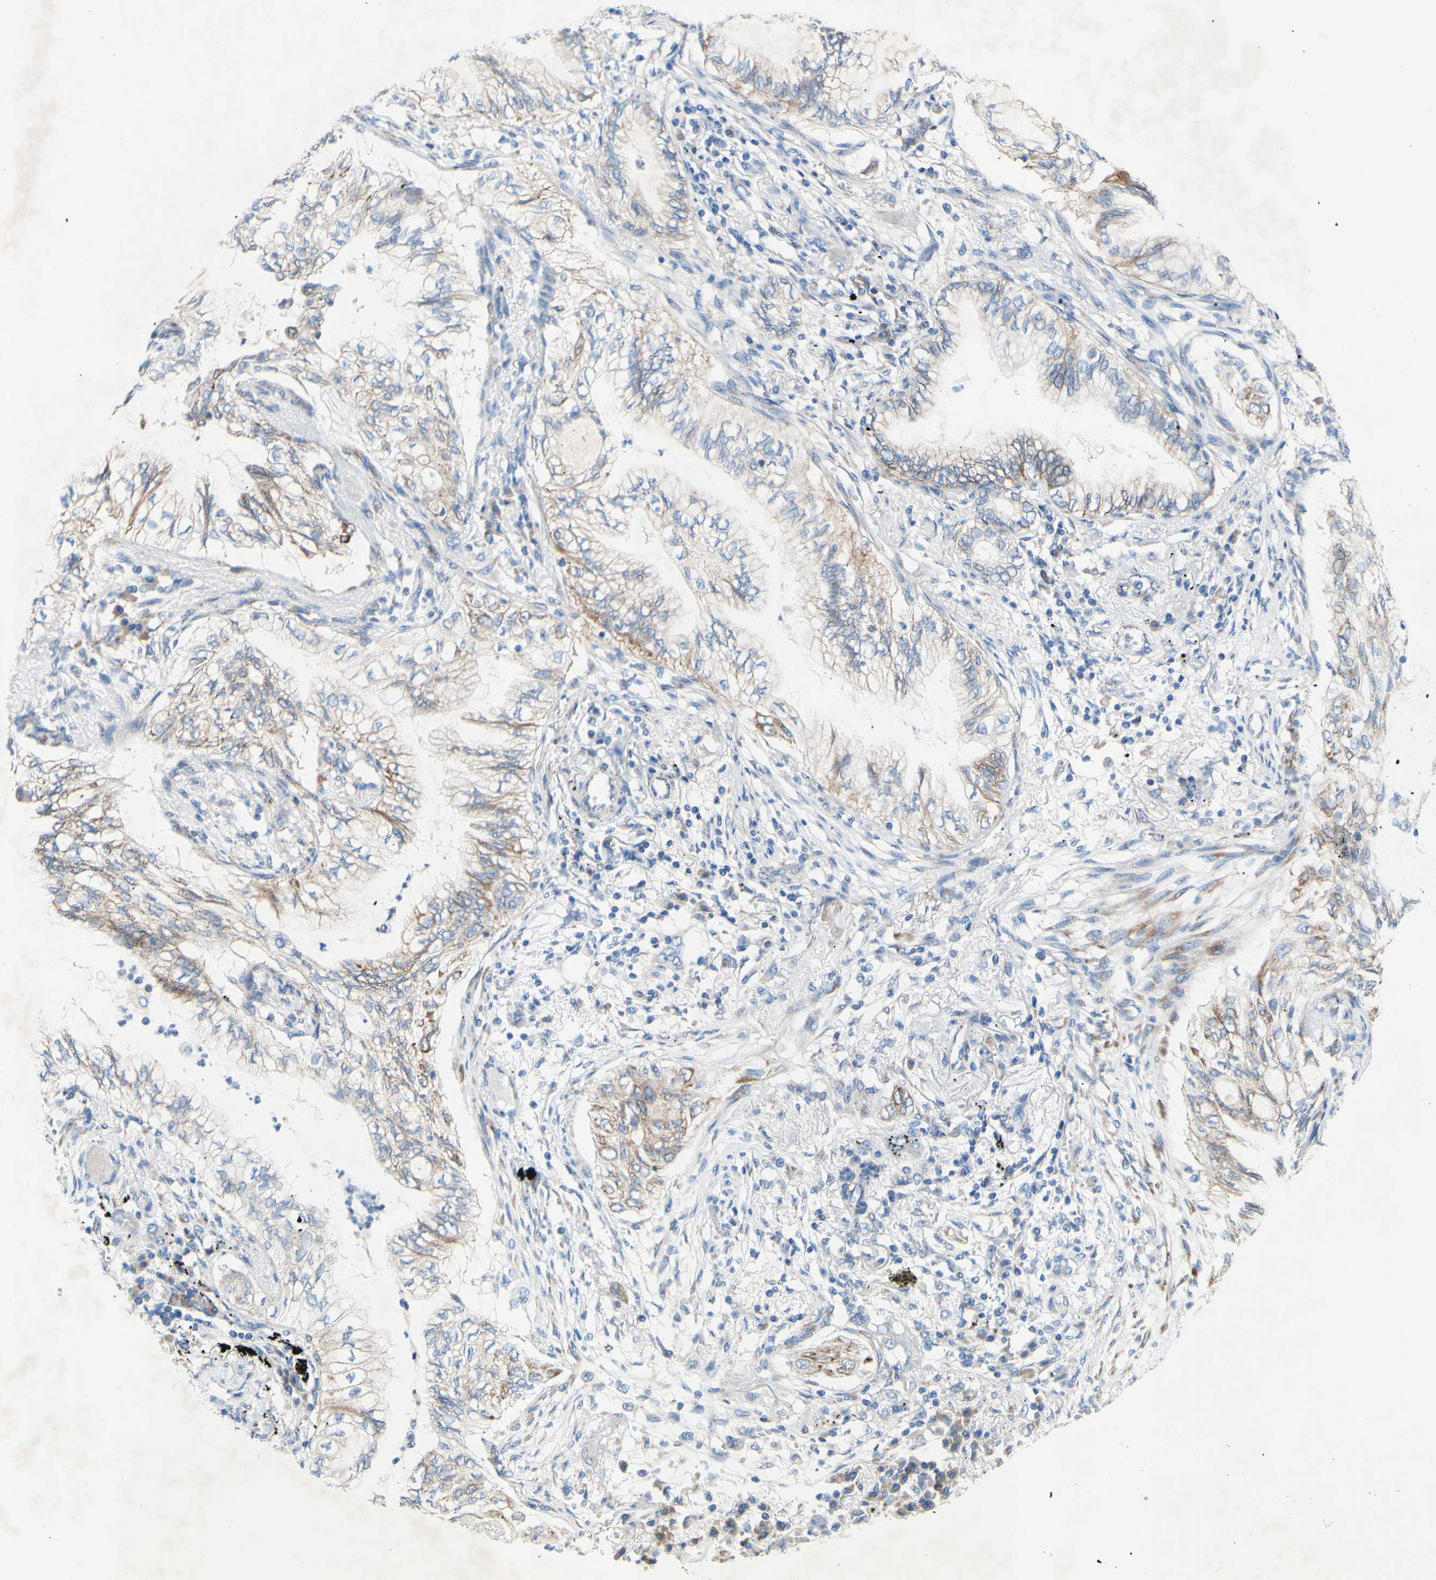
{"staining": {"intensity": "weak", "quantity": "25%-75%", "location": "cytoplasmic/membranous"}, "tissue": "lung cancer", "cell_type": "Tumor cells", "image_type": "cancer", "snomed": [{"axis": "morphology", "description": "Normal tissue, NOS"}, {"axis": "morphology", "description": "Adenocarcinoma, NOS"}, {"axis": "topography", "description": "Bronchus"}, {"axis": "topography", "description": "Lung"}], "caption": "There is low levels of weak cytoplasmic/membranous staining in tumor cells of lung cancer (adenocarcinoma), as demonstrated by immunohistochemical staining (brown color).", "gene": "TMIGD2", "patient": {"sex": "female", "age": 70}}